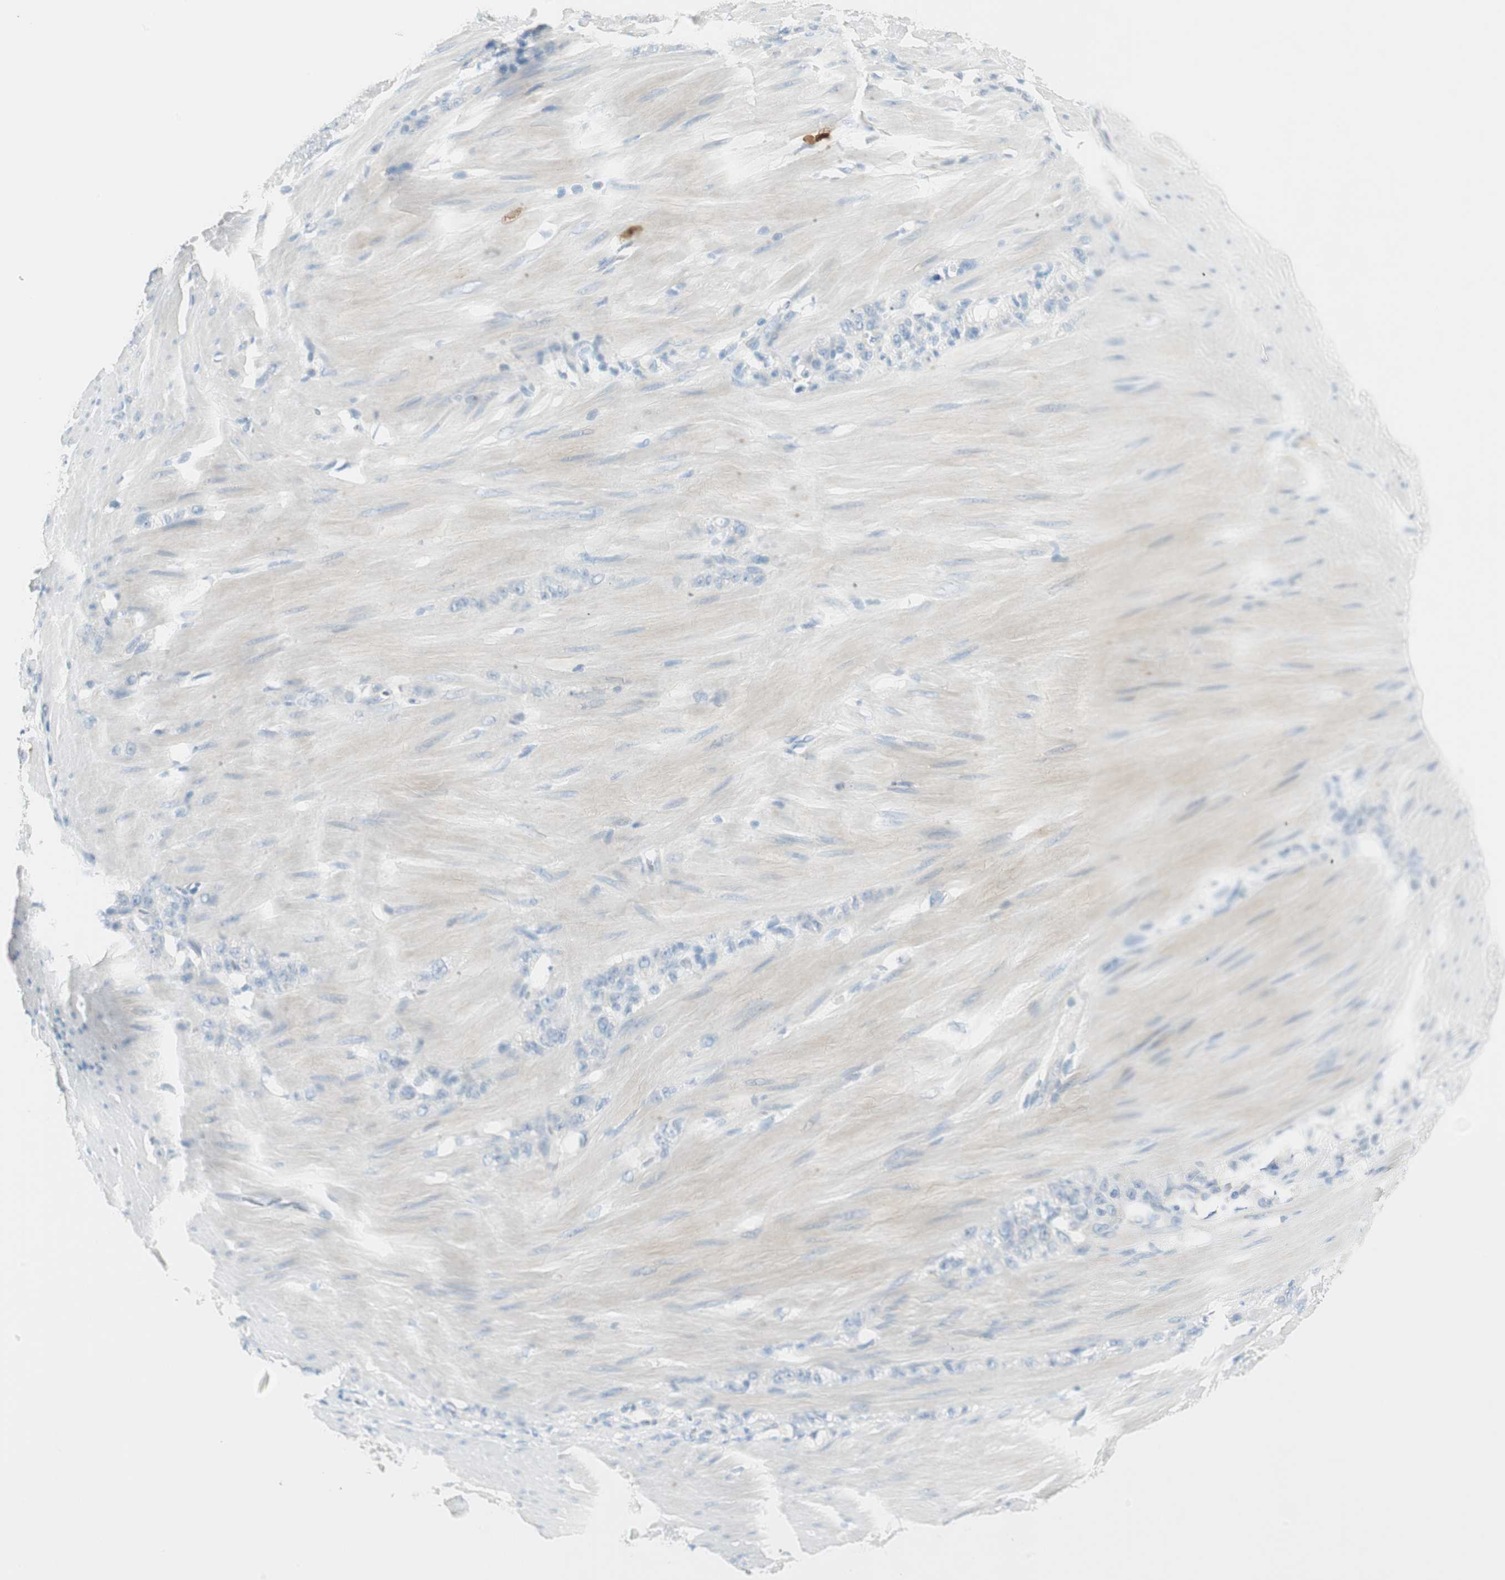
{"staining": {"intensity": "negative", "quantity": "none", "location": "none"}, "tissue": "stomach cancer", "cell_type": "Tumor cells", "image_type": "cancer", "snomed": [{"axis": "morphology", "description": "Adenocarcinoma, NOS"}, {"axis": "topography", "description": "Stomach"}], "caption": "This is an immunohistochemistry (IHC) image of stomach adenocarcinoma. There is no staining in tumor cells.", "gene": "HPGD", "patient": {"sex": "male", "age": 82}}